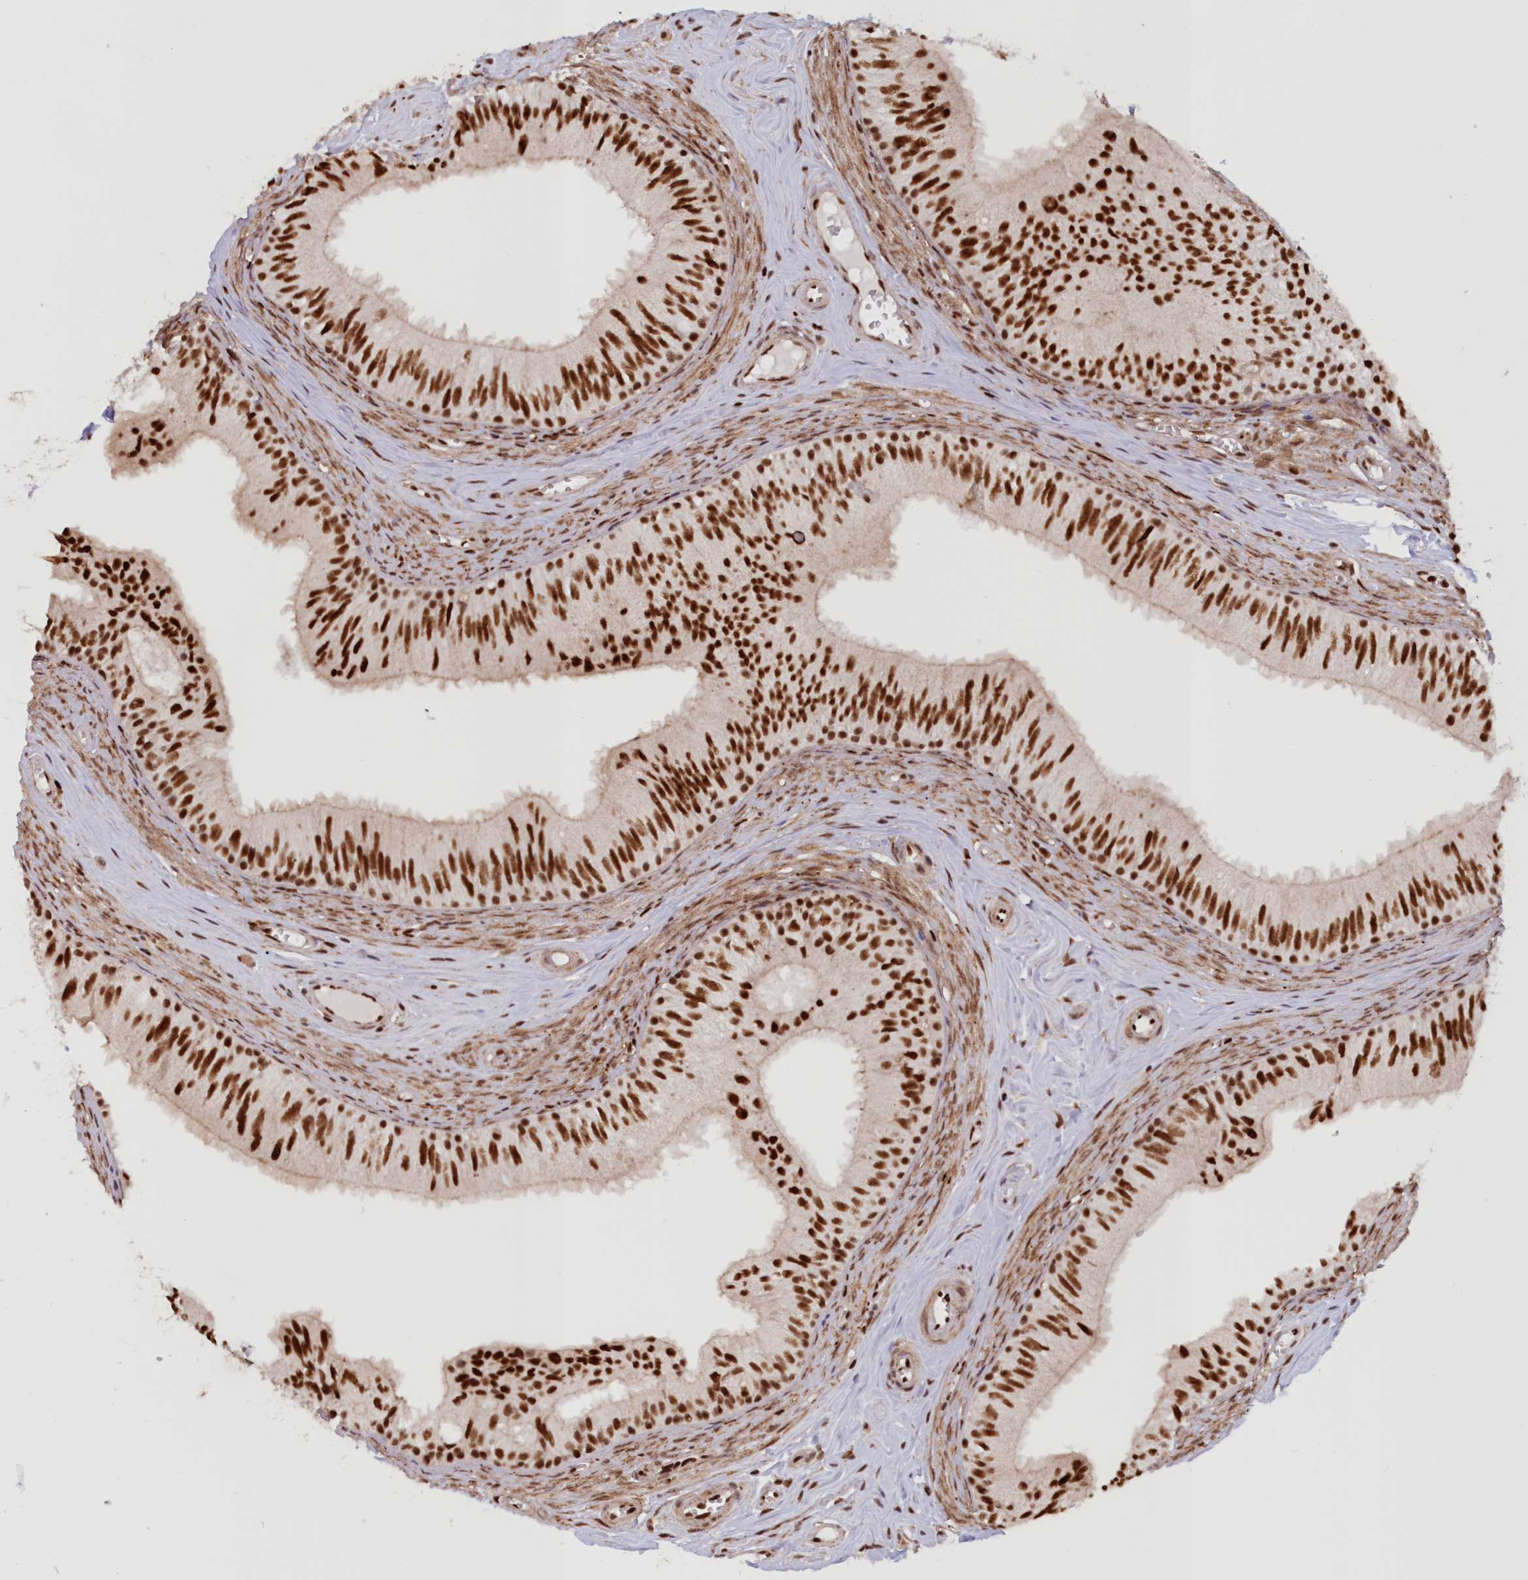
{"staining": {"intensity": "strong", "quantity": ">75%", "location": "nuclear"}, "tissue": "epididymis", "cell_type": "Glandular cells", "image_type": "normal", "snomed": [{"axis": "morphology", "description": "Normal tissue, NOS"}, {"axis": "topography", "description": "Epididymis"}], "caption": "Human epididymis stained with a protein marker exhibits strong staining in glandular cells.", "gene": "POLR2B", "patient": {"sex": "male", "age": 46}}